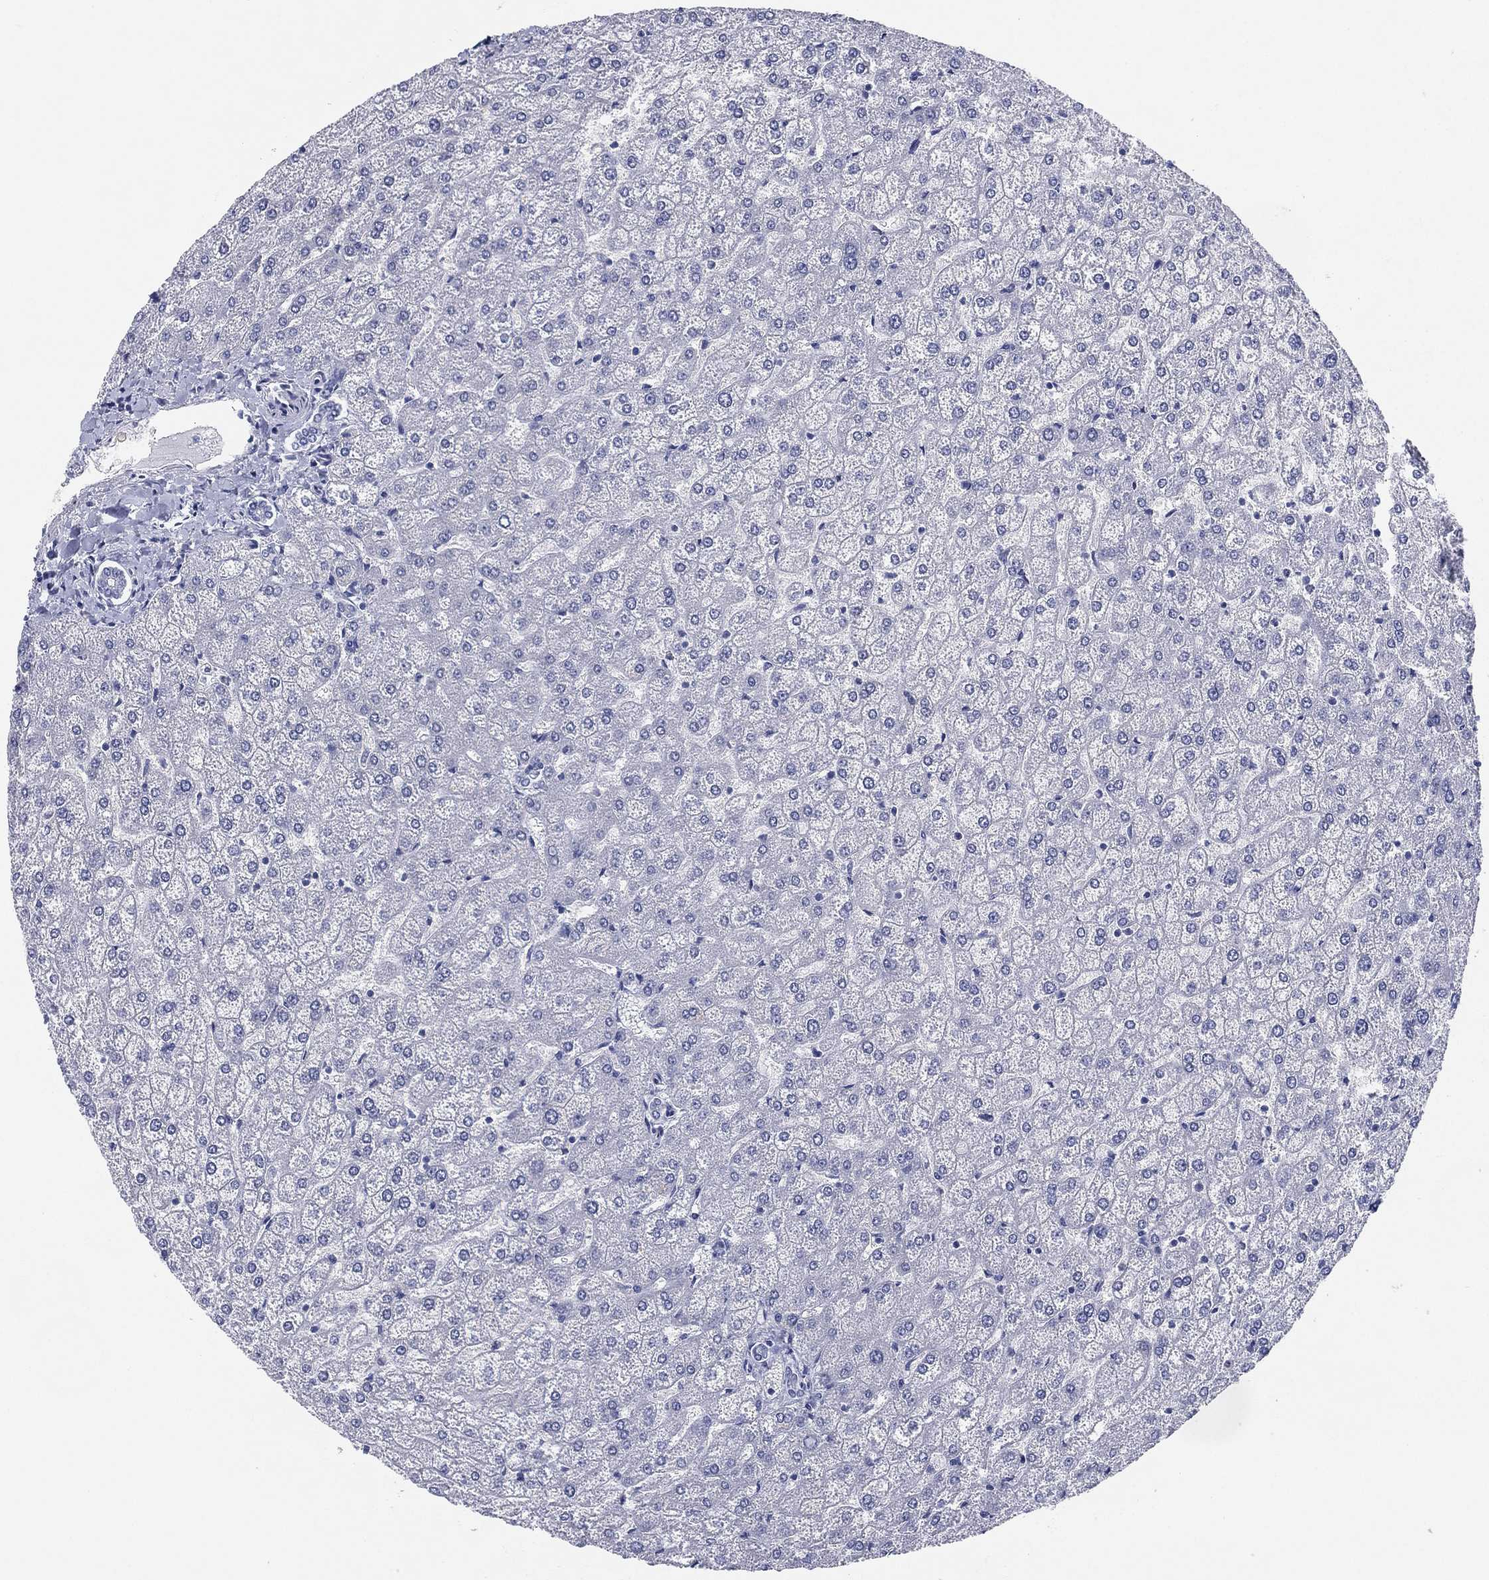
{"staining": {"intensity": "negative", "quantity": "none", "location": "none"}, "tissue": "liver", "cell_type": "Cholangiocytes", "image_type": "normal", "snomed": [{"axis": "morphology", "description": "Normal tissue, NOS"}, {"axis": "topography", "description": "Liver"}], "caption": "This micrograph is of normal liver stained with IHC to label a protein in brown with the nuclei are counter-stained blue. There is no positivity in cholangiocytes.", "gene": "CCDC70", "patient": {"sex": "female", "age": 32}}